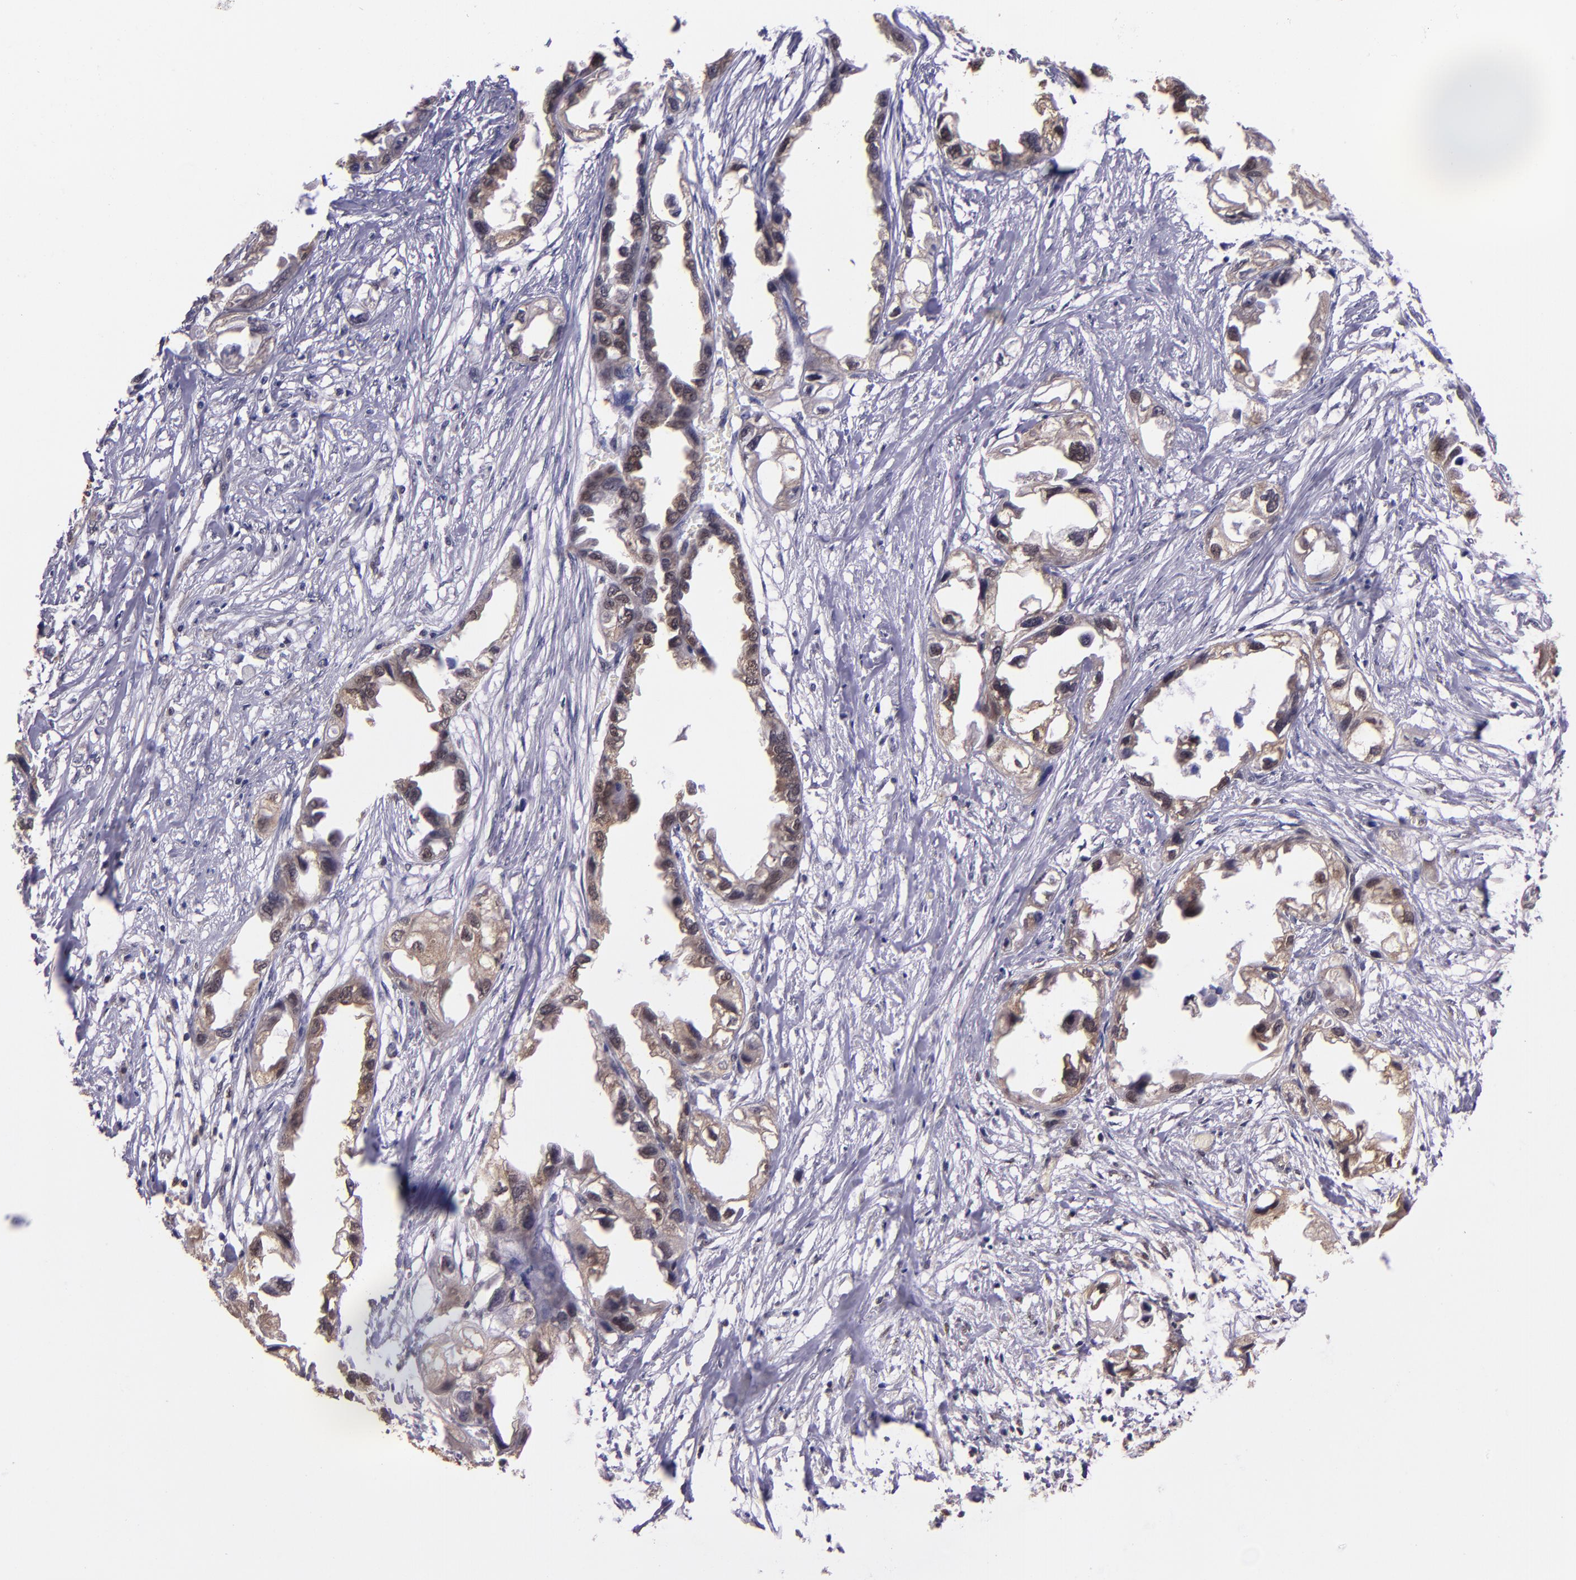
{"staining": {"intensity": "weak", "quantity": ">75%", "location": "cytoplasmic/membranous,nuclear"}, "tissue": "endometrial cancer", "cell_type": "Tumor cells", "image_type": "cancer", "snomed": [{"axis": "morphology", "description": "Adenocarcinoma, NOS"}, {"axis": "topography", "description": "Endometrium"}], "caption": "Protein positivity by IHC displays weak cytoplasmic/membranous and nuclear expression in approximately >75% of tumor cells in endometrial cancer (adenocarcinoma). The staining was performed using DAB, with brown indicating positive protein expression. Nuclei are stained blue with hematoxylin.", "gene": "STAT6", "patient": {"sex": "female", "age": 67}}